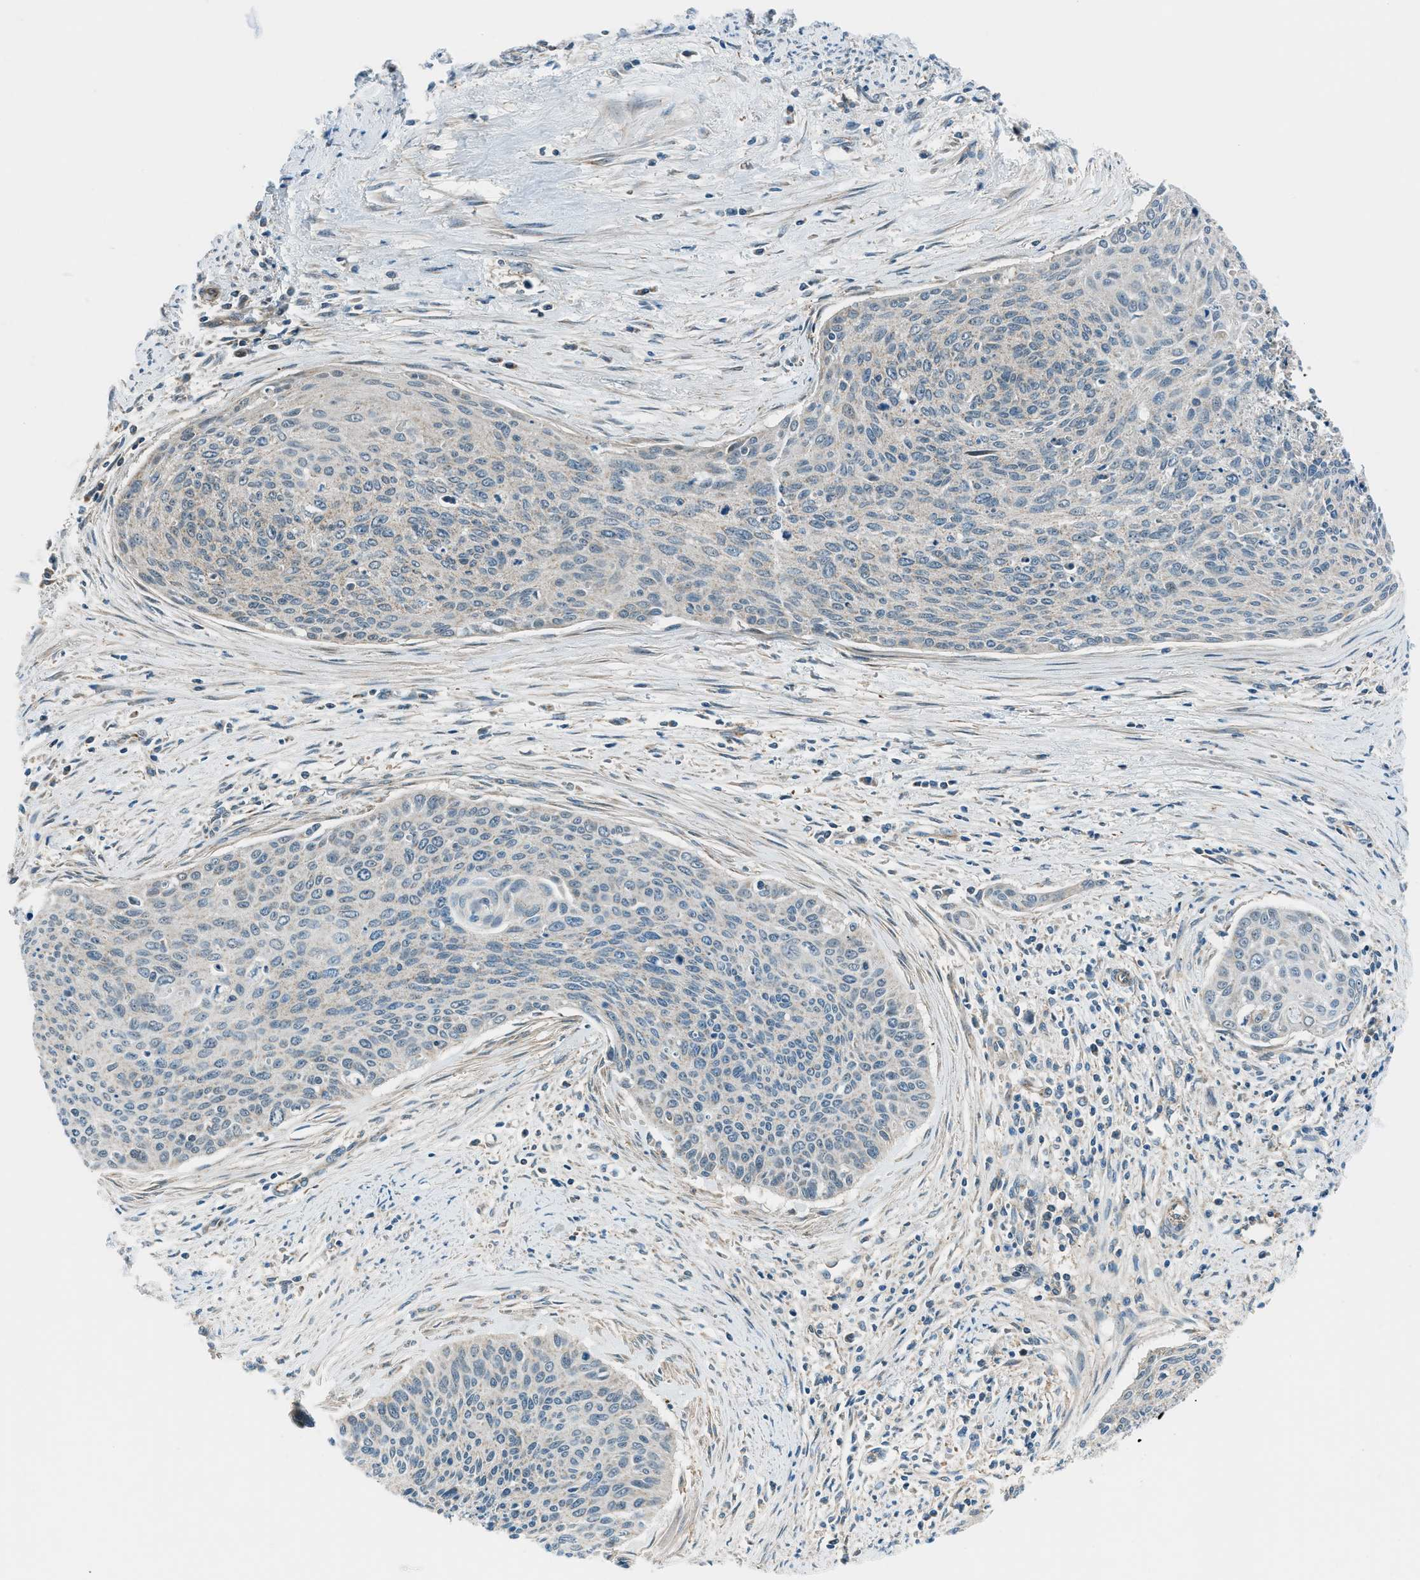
{"staining": {"intensity": "negative", "quantity": "none", "location": "none"}, "tissue": "cervical cancer", "cell_type": "Tumor cells", "image_type": "cancer", "snomed": [{"axis": "morphology", "description": "Squamous cell carcinoma, NOS"}, {"axis": "topography", "description": "Cervix"}], "caption": "Tumor cells are negative for brown protein staining in cervical cancer (squamous cell carcinoma).", "gene": "PIGG", "patient": {"sex": "female", "age": 55}}